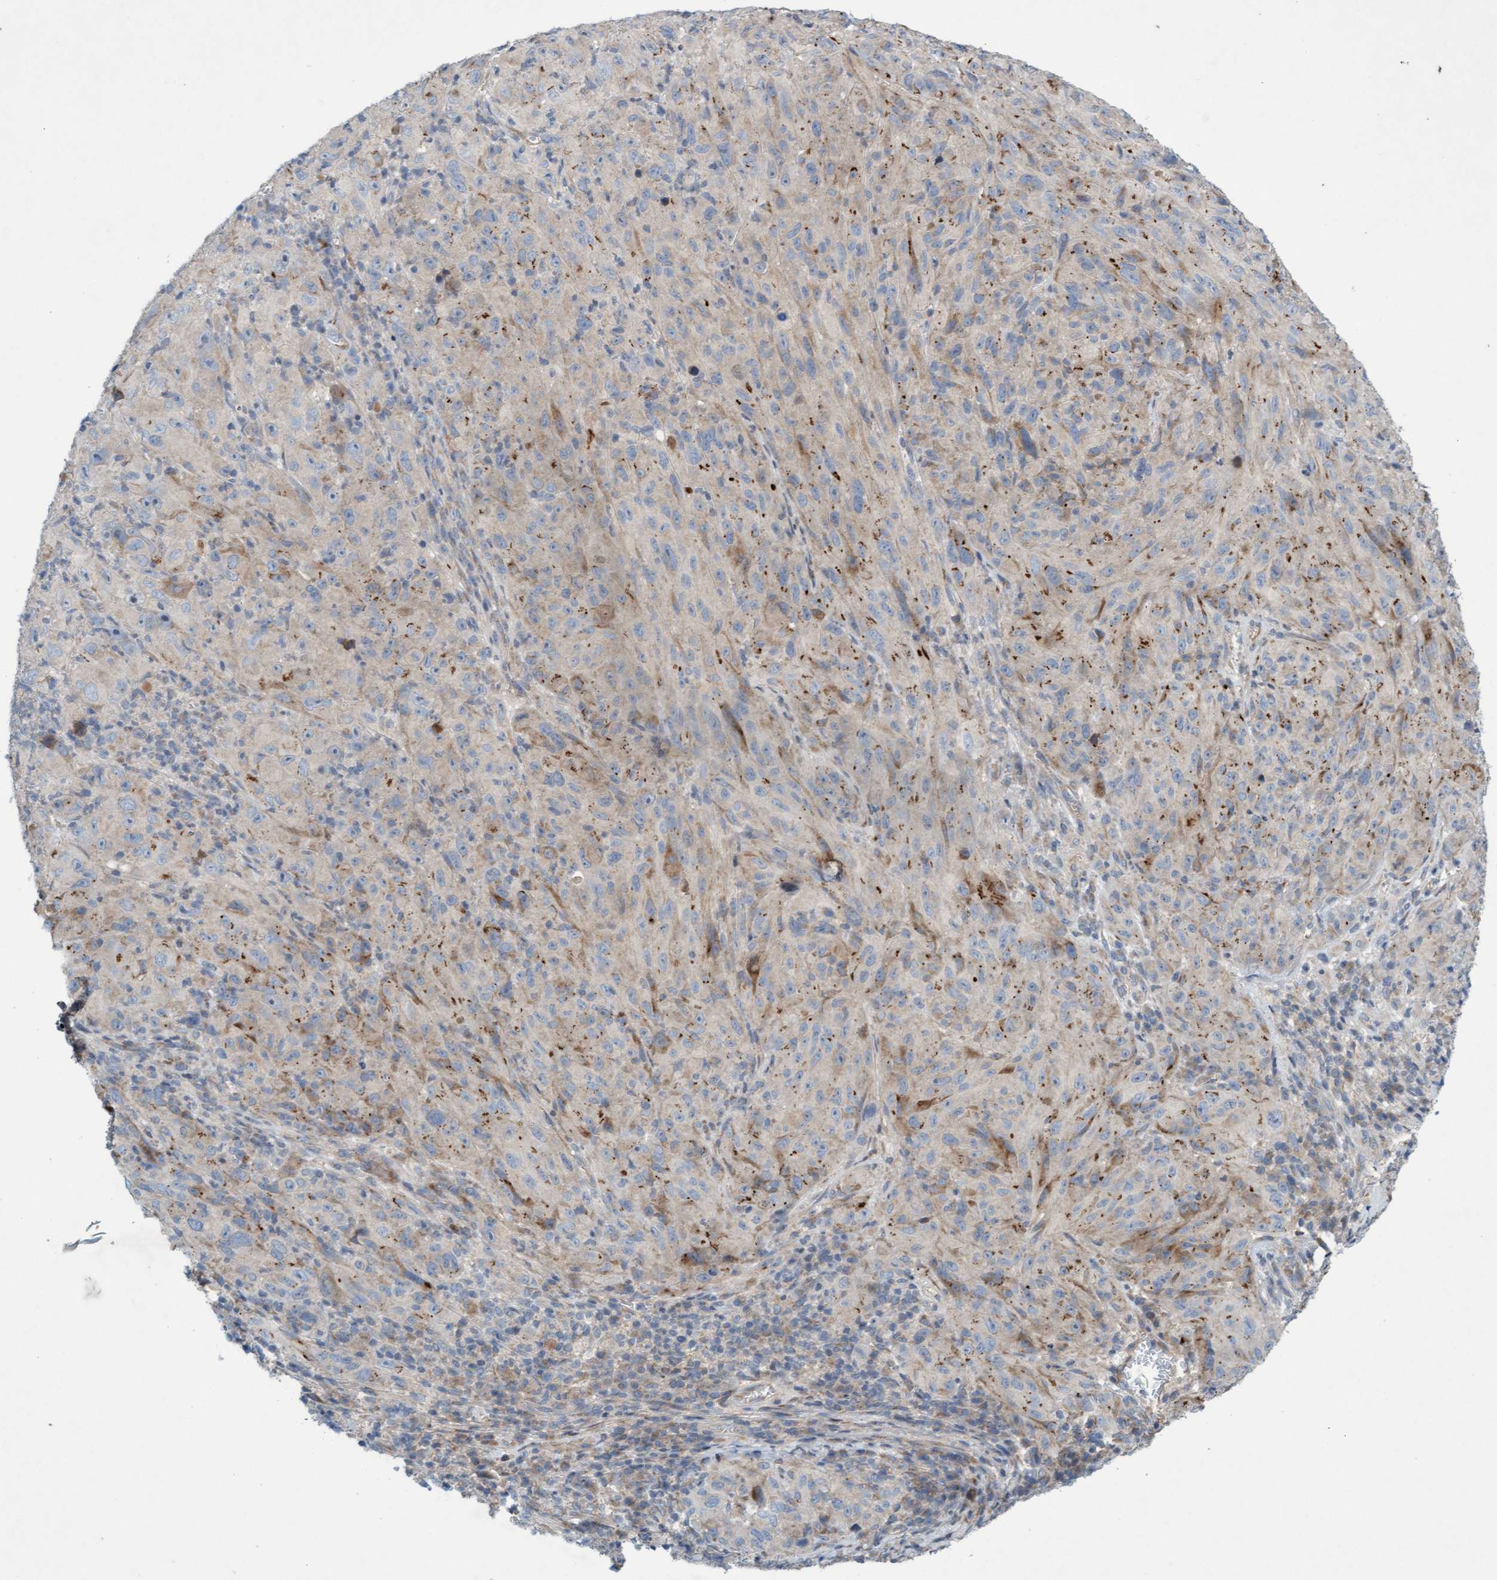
{"staining": {"intensity": "weak", "quantity": "<25%", "location": "cytoplasmic/membranous"}, "tissue": "melanoma", "cell_type": "Tumor cells", "image_type": "cancer", "snomed": [{"axis": "morphology", "description": "Malignant melanoma, NOS"}, {"axis": "topography", "description": "Skin of head"}], "caption": "Immunohistochemistry (IHC) photomicrograph of malignant melanoma stained for a protein (brown), which displays no positivity in tumor cells. (DAB (3,3'-diaminobenzidine) immunohistochemistry (IHC) with hematoxylin counter stain).", "gene": "DDHD2", "patient": {"sex": "male", "age": 96}}